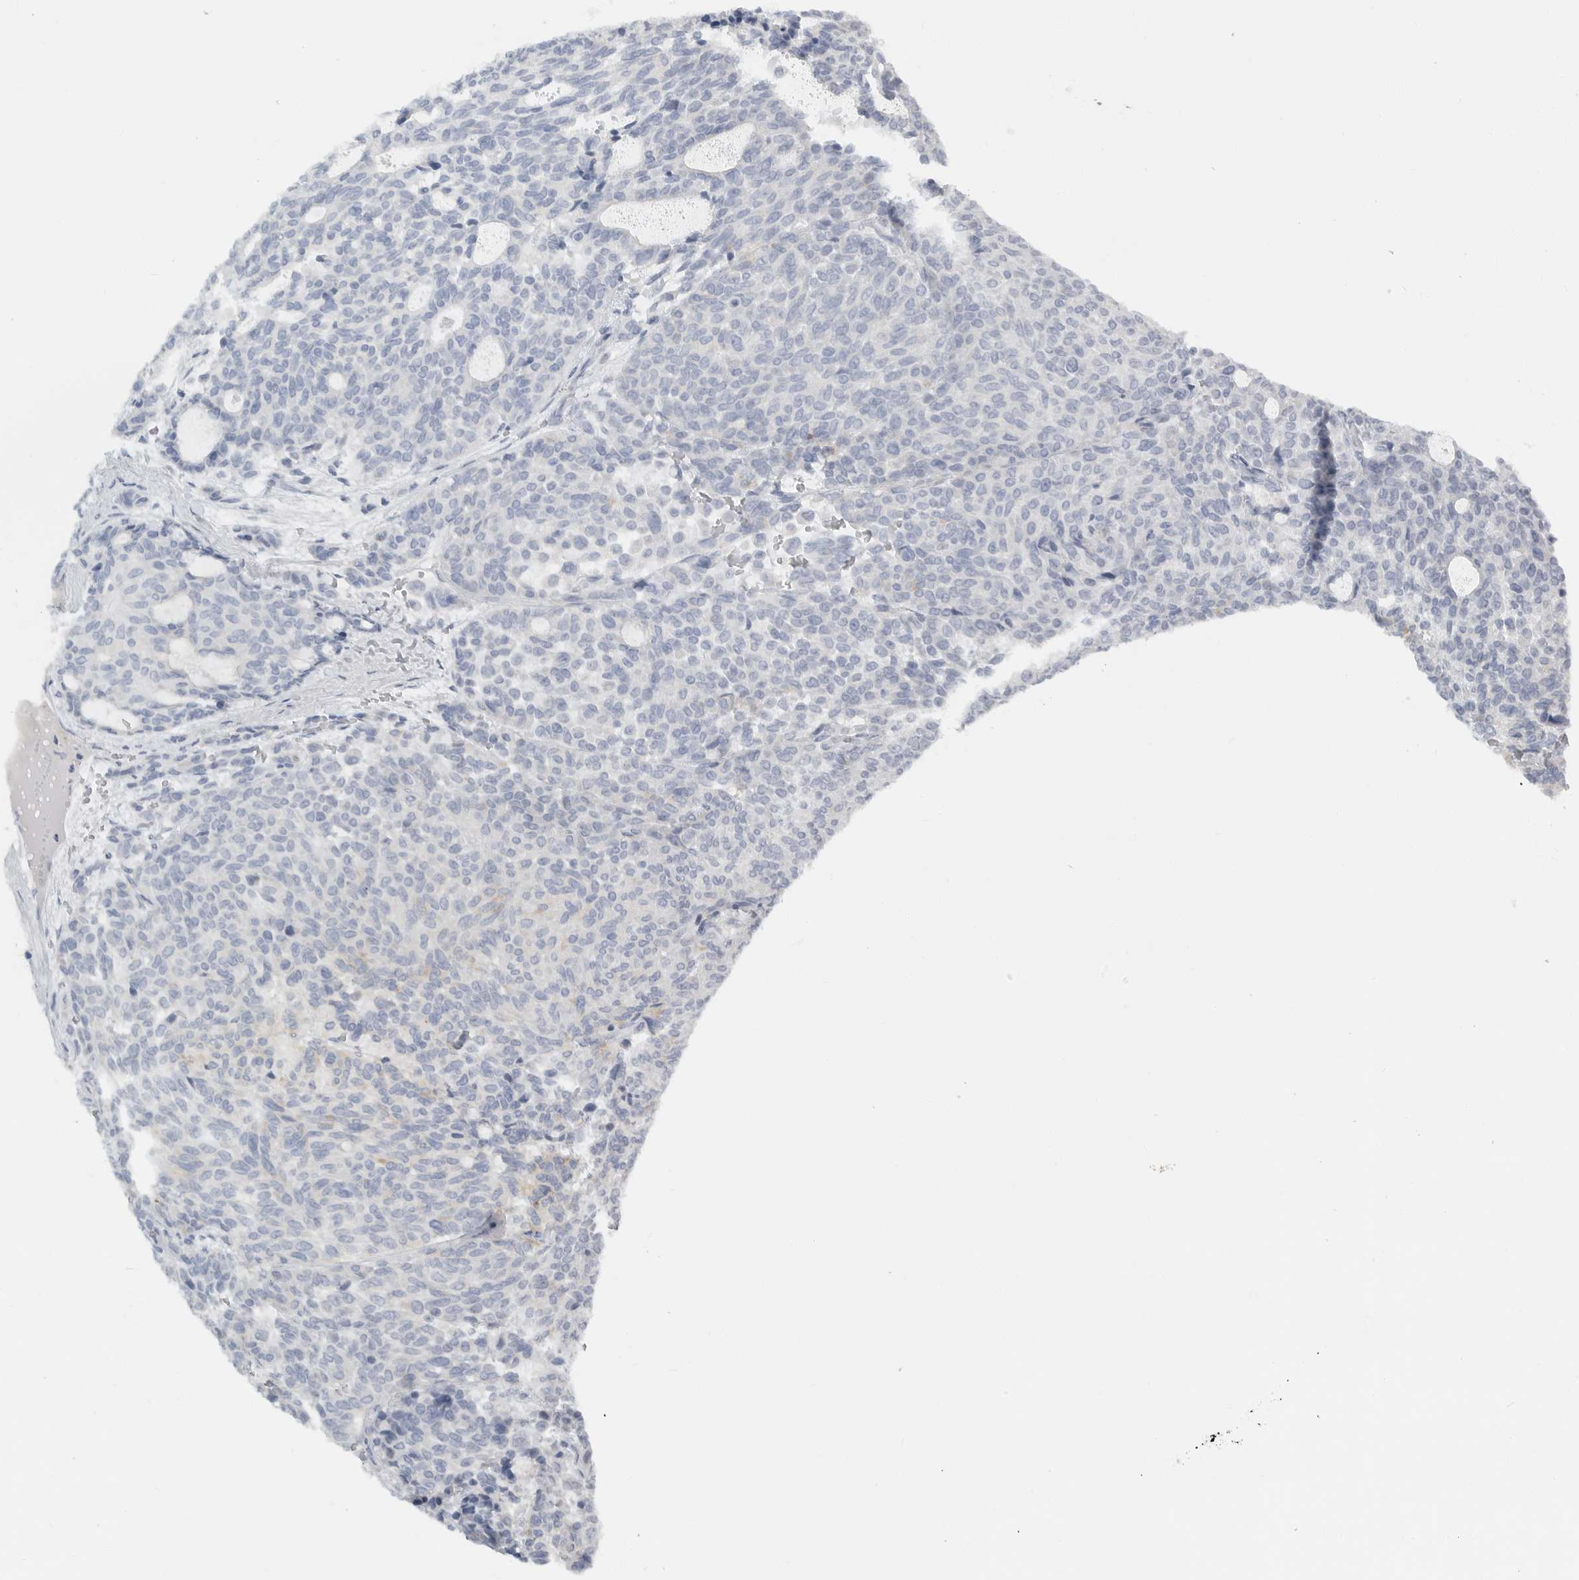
{"staining": {"intensity": "negative", "quantity": "none", "location": "none"}, "tissue": "carcinoid", "cell_type": "Tumor cells", "image_type": "cancer", "snomed": [{"axis": "morphology", "description": "Carcinoid, malignant, NOS"}, {"axis": "topography", "description": "Pancreas"}], "caption": "DAB immunohistochemical staining of carcinoid demonstrates no significant expression in tumor cells. The staining is performed using DAB brown chromogen with nuclei counter-stained in using hematoxylin.", "gene": "PAM", "patient": {"sex": "female", "age": 54}}